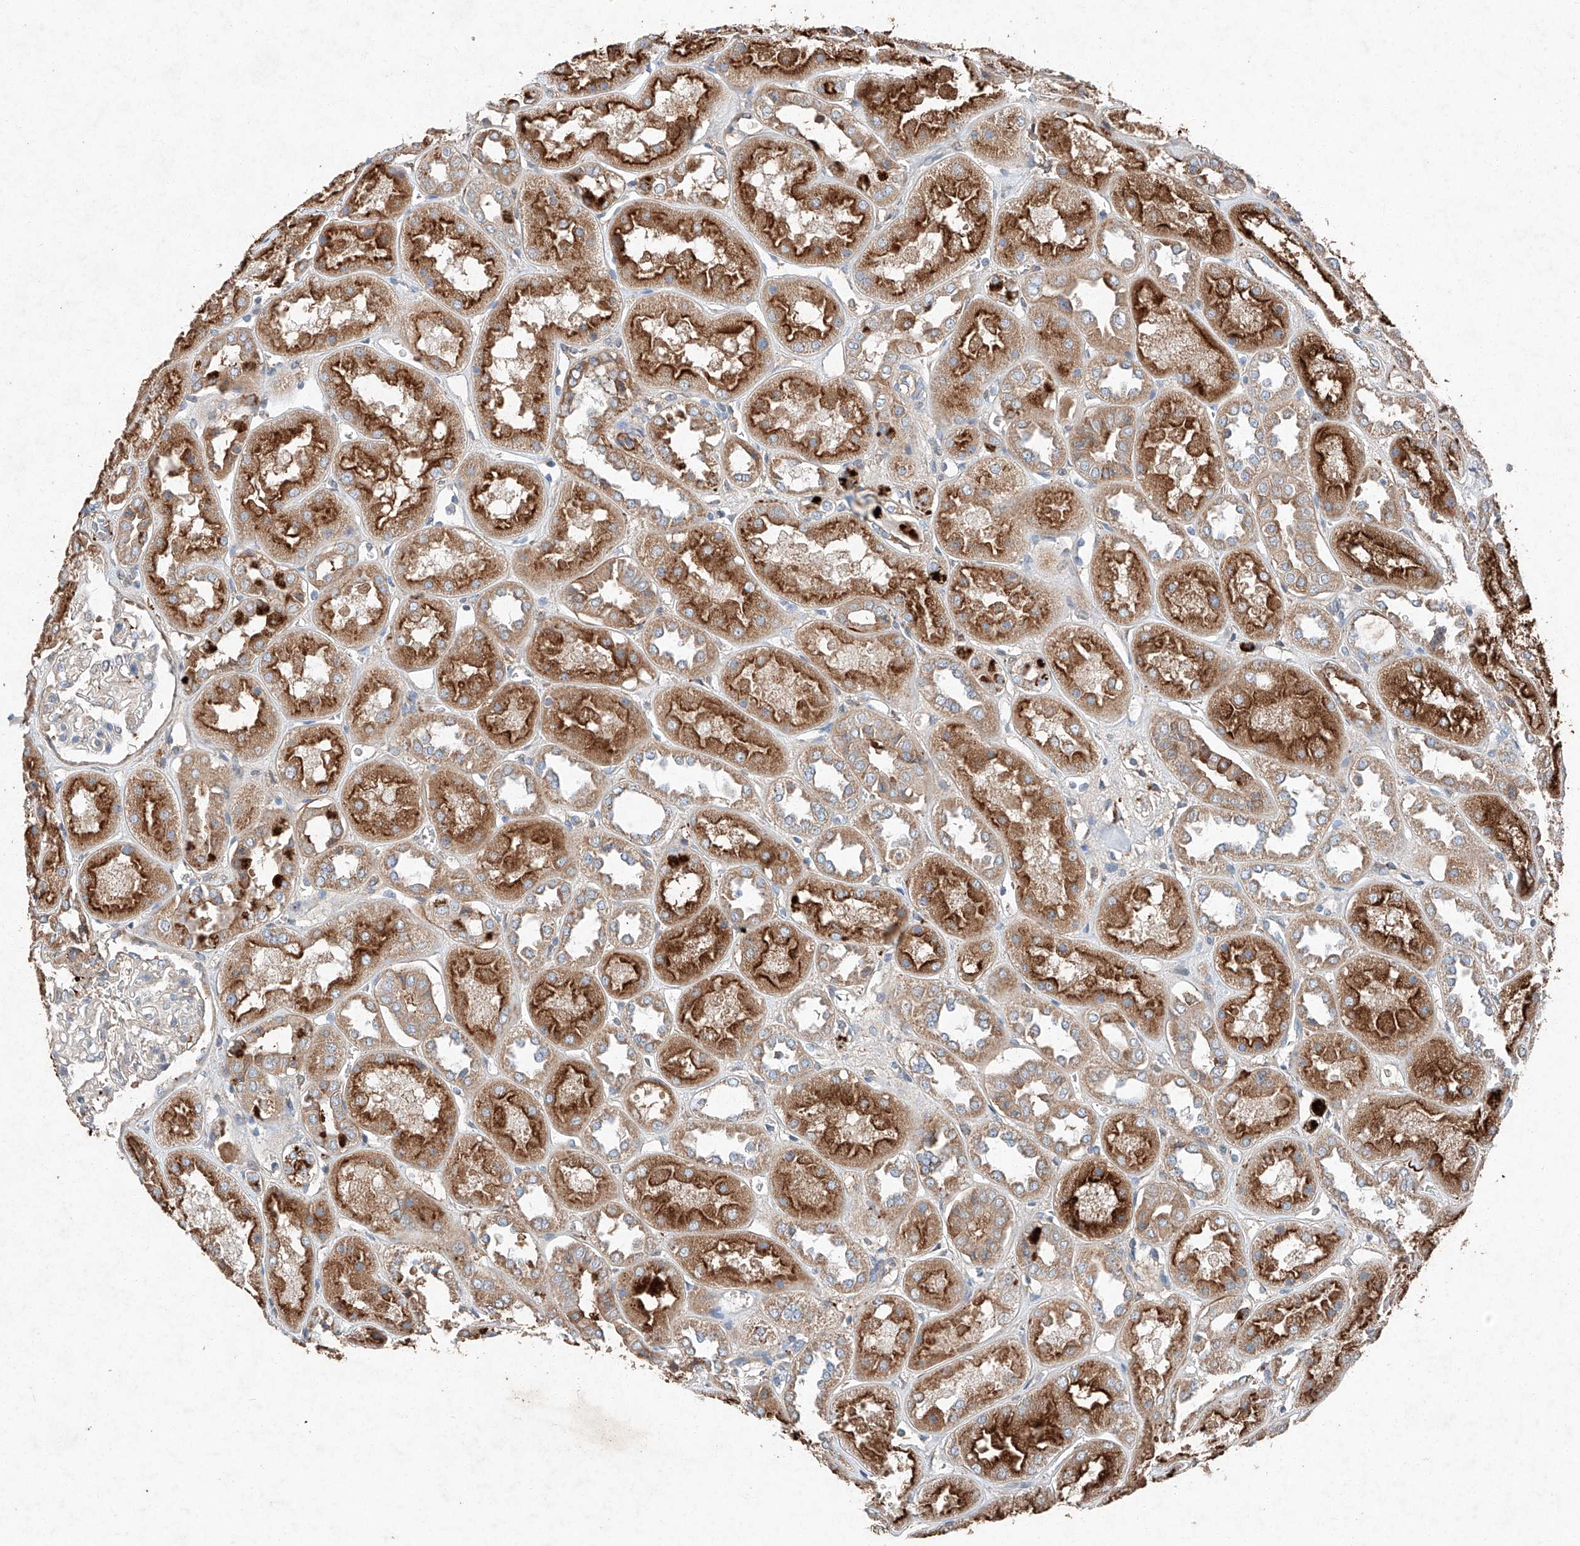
{"staining": {"intensity": "negative", "quantity": "none", "location": "none"}, "tissue": "kidney", "cell_type": "Cells in glomeruli", "image_type": "normal", "snomed": [{"axis": "morphology", "description": "Normal tissue, NOS"}, {"axis": "topography", "description": "Kidney"}], "caption": "IHC photomicrograph of unremarkable kidney: kidney stained with DAB displays no significant protein expression in cells in glomeruli. The staining is performed using DAB (3,3'-diaminobenzidine) brown chromogen with nuclei counter-stained in using hematoxylin.", "gene": "RUSC1", "patient": {"sex": "male", "age": 70}}